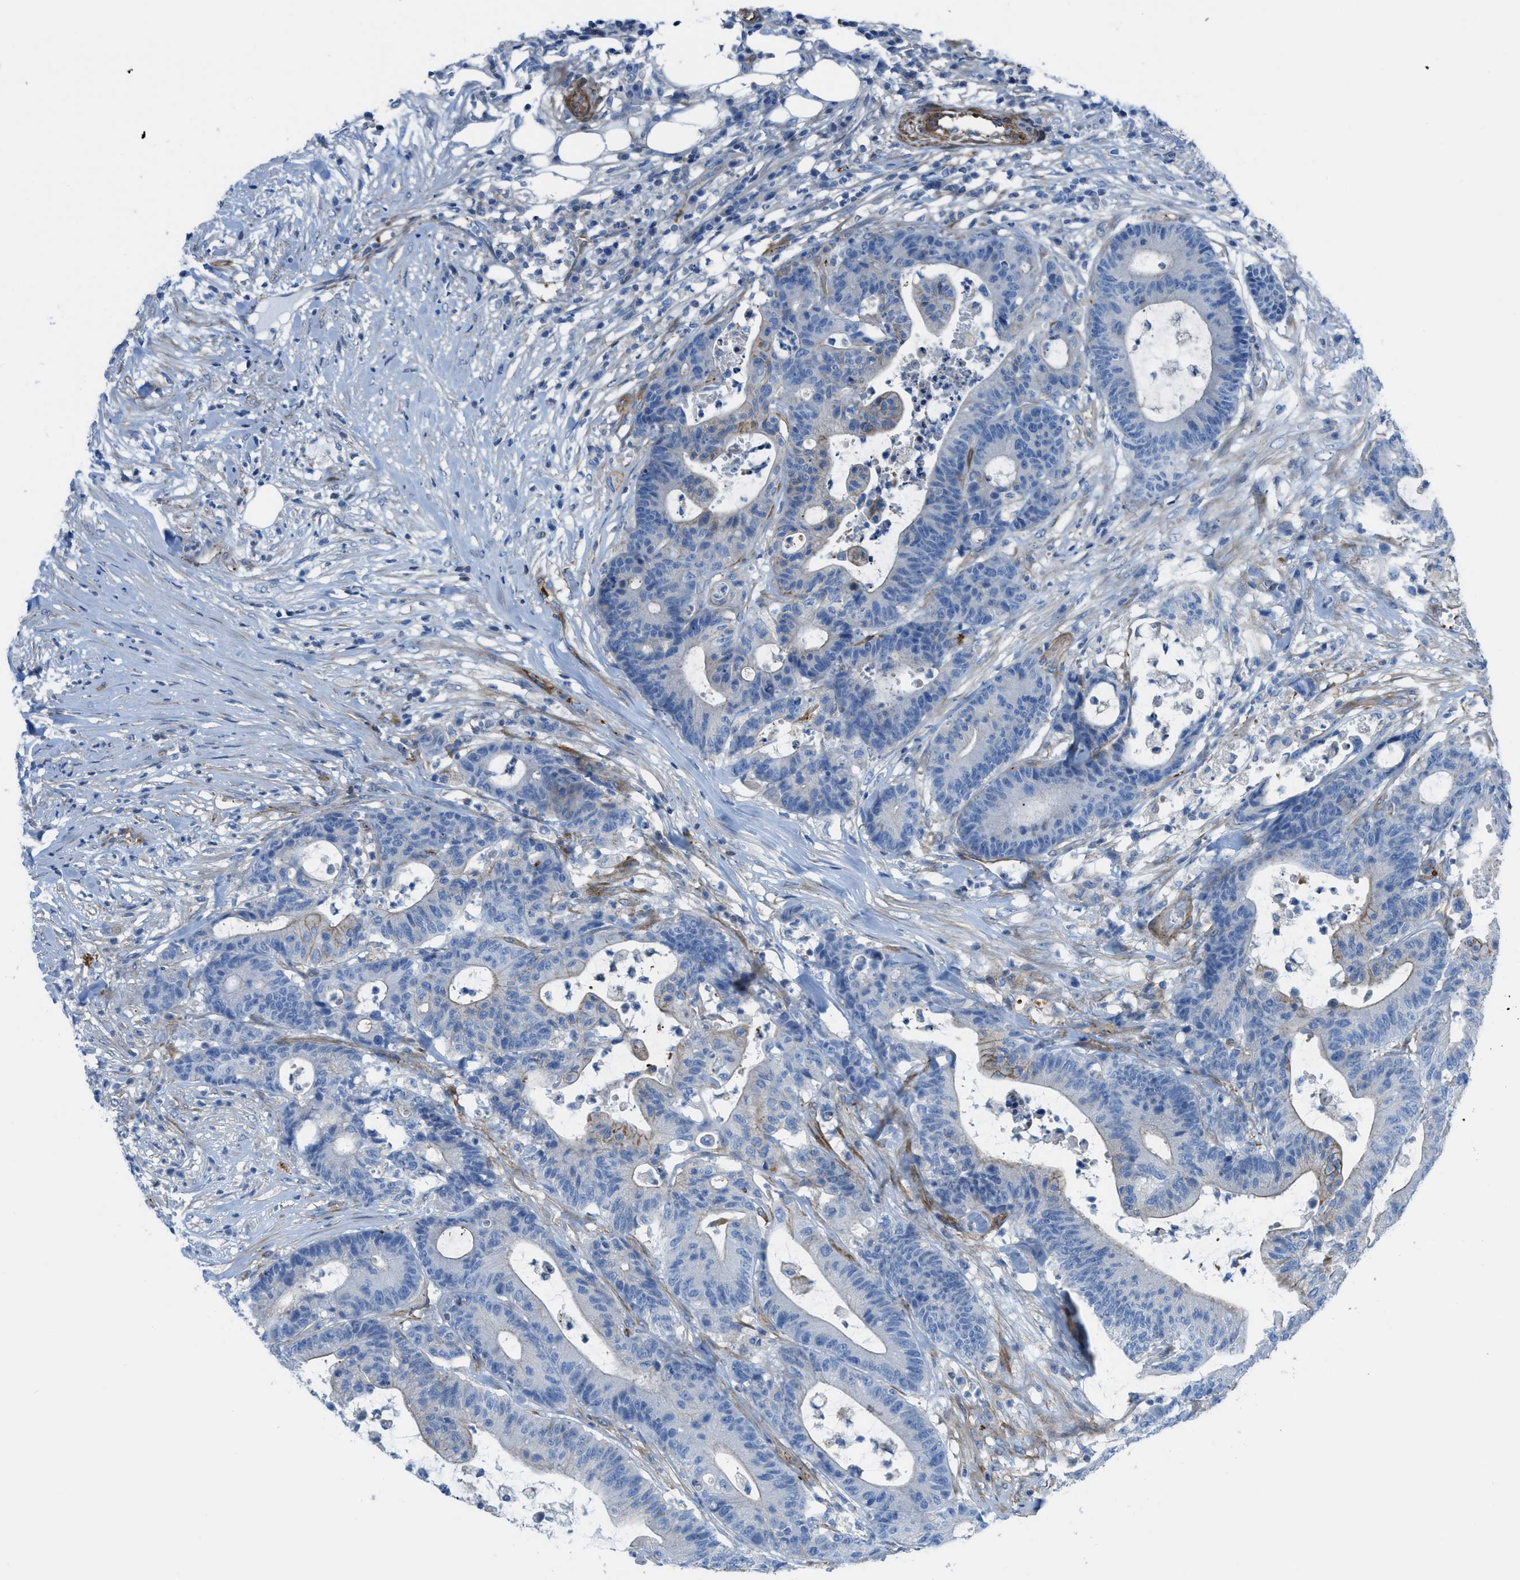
{"staining": {"intensity": "weak", "quantity": "<25%", "location": "cytoplasmic/membranous"}, "tissue": "colorectal cancer", "cell_type": "Tumor cells", "image_type": "cancer", "snomed": [{"axis": "morphology", "description": "Adenocarcinoma, NOS"}, {"axis": "topography", "description": "Colon"}], "caption": "Immunohistochemistry (IHC) of adenocarcinoma (colorectal) demonstrates no positivity in tumor cells.", "gene": "KCNH7", "patient": {"sex": "female", "age": 84}}